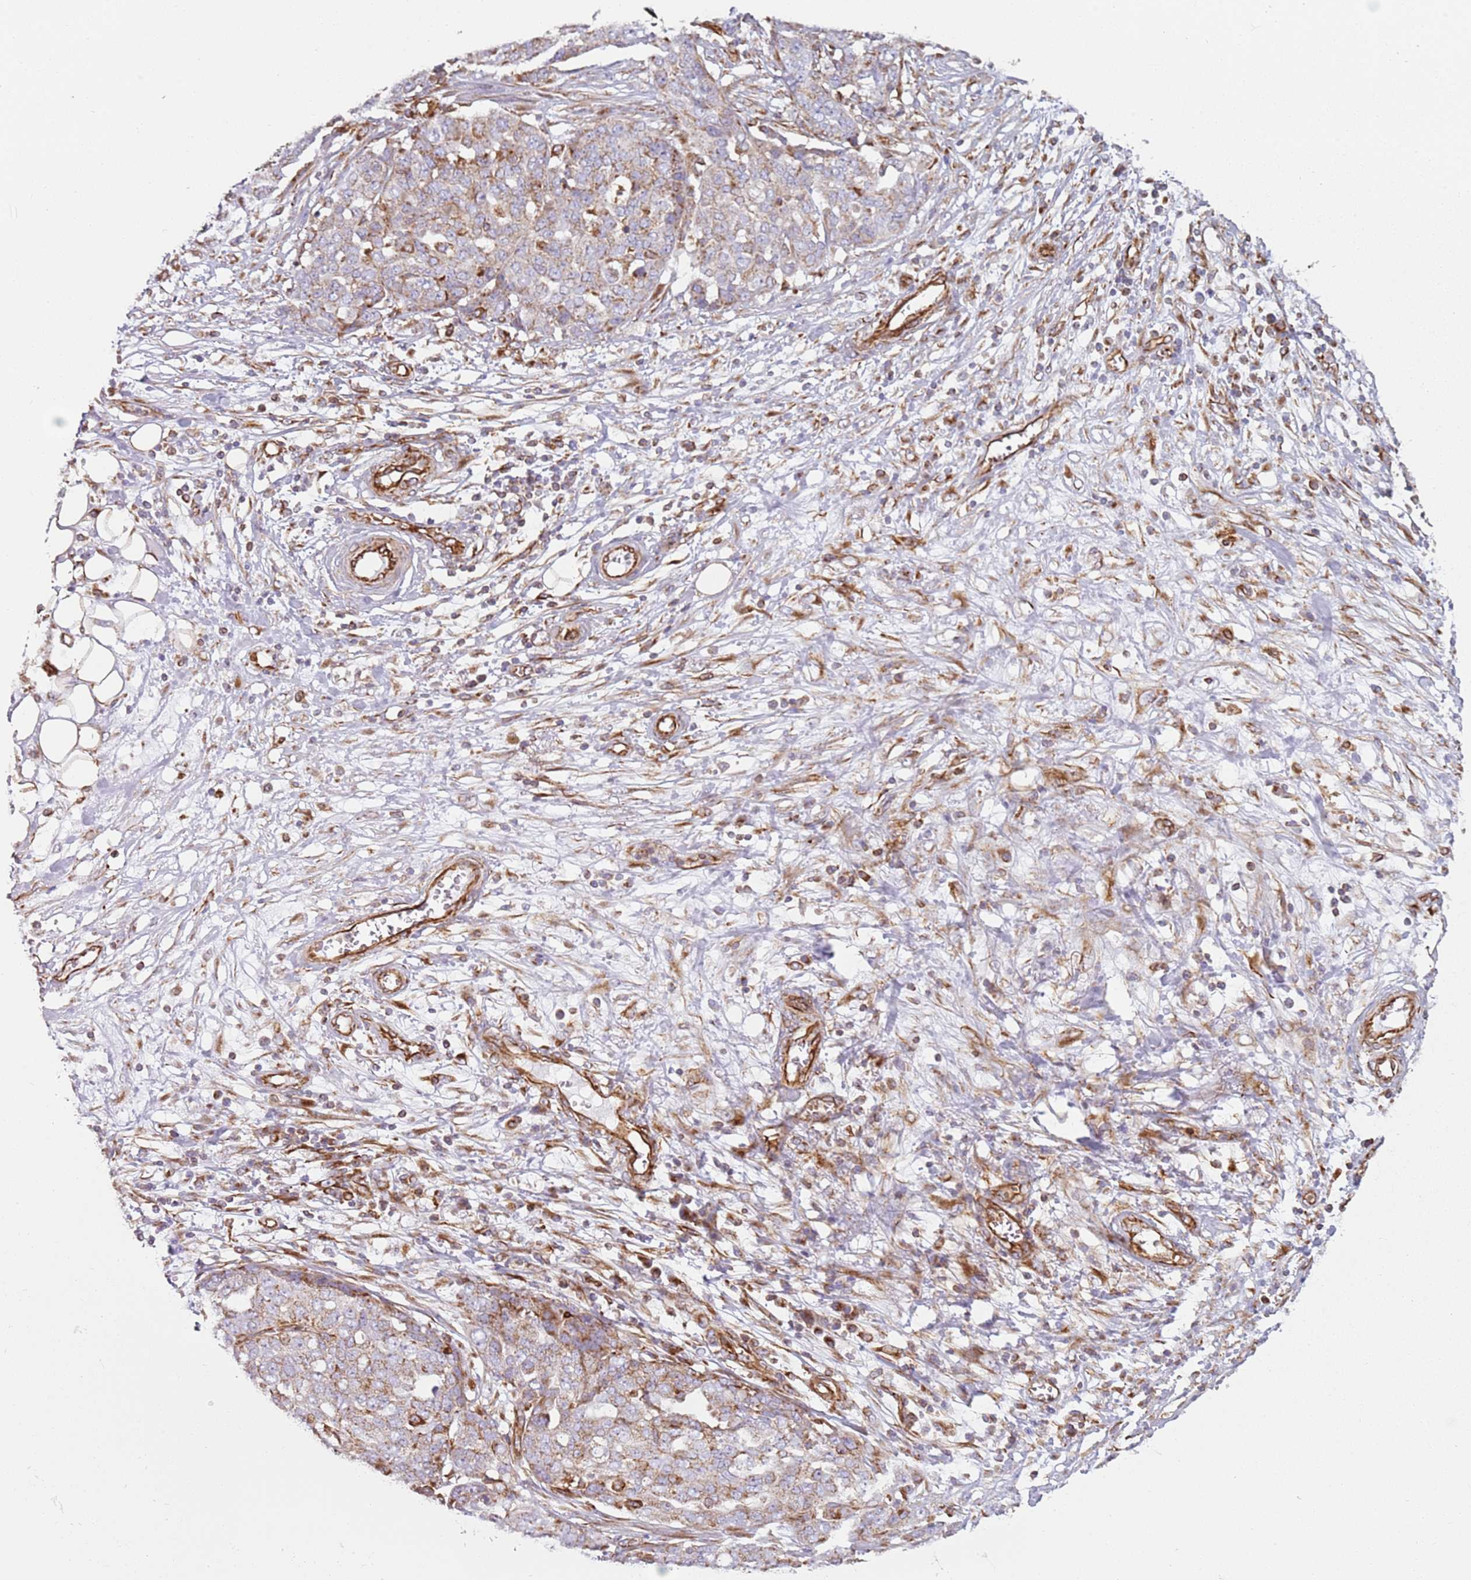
{"staining": {"intensity": "weak", "quantity": "25%-75%", "location": "cytoplasmic/membranous"}, "tissue": "ovarian cancer", "cell_type": "Tumor cells", "image_type": "cancer", "snomed": [{"axis": "morphology", "description": "Cystadenocarcinoma, serous, NOS"}, {"axis": "topography", "description": "Soft tissue"}, {"axis": "topography", "description": "Ovary"}], "caption": "Protein staining by IHC displays weak cytoplasmic/membranous expression in about 25%-75% of tumor cells in serous cystadenocarcinoma (ovarian).", "gene": "SNAPIN", "patient": {"sex": "female", "age": 57}}